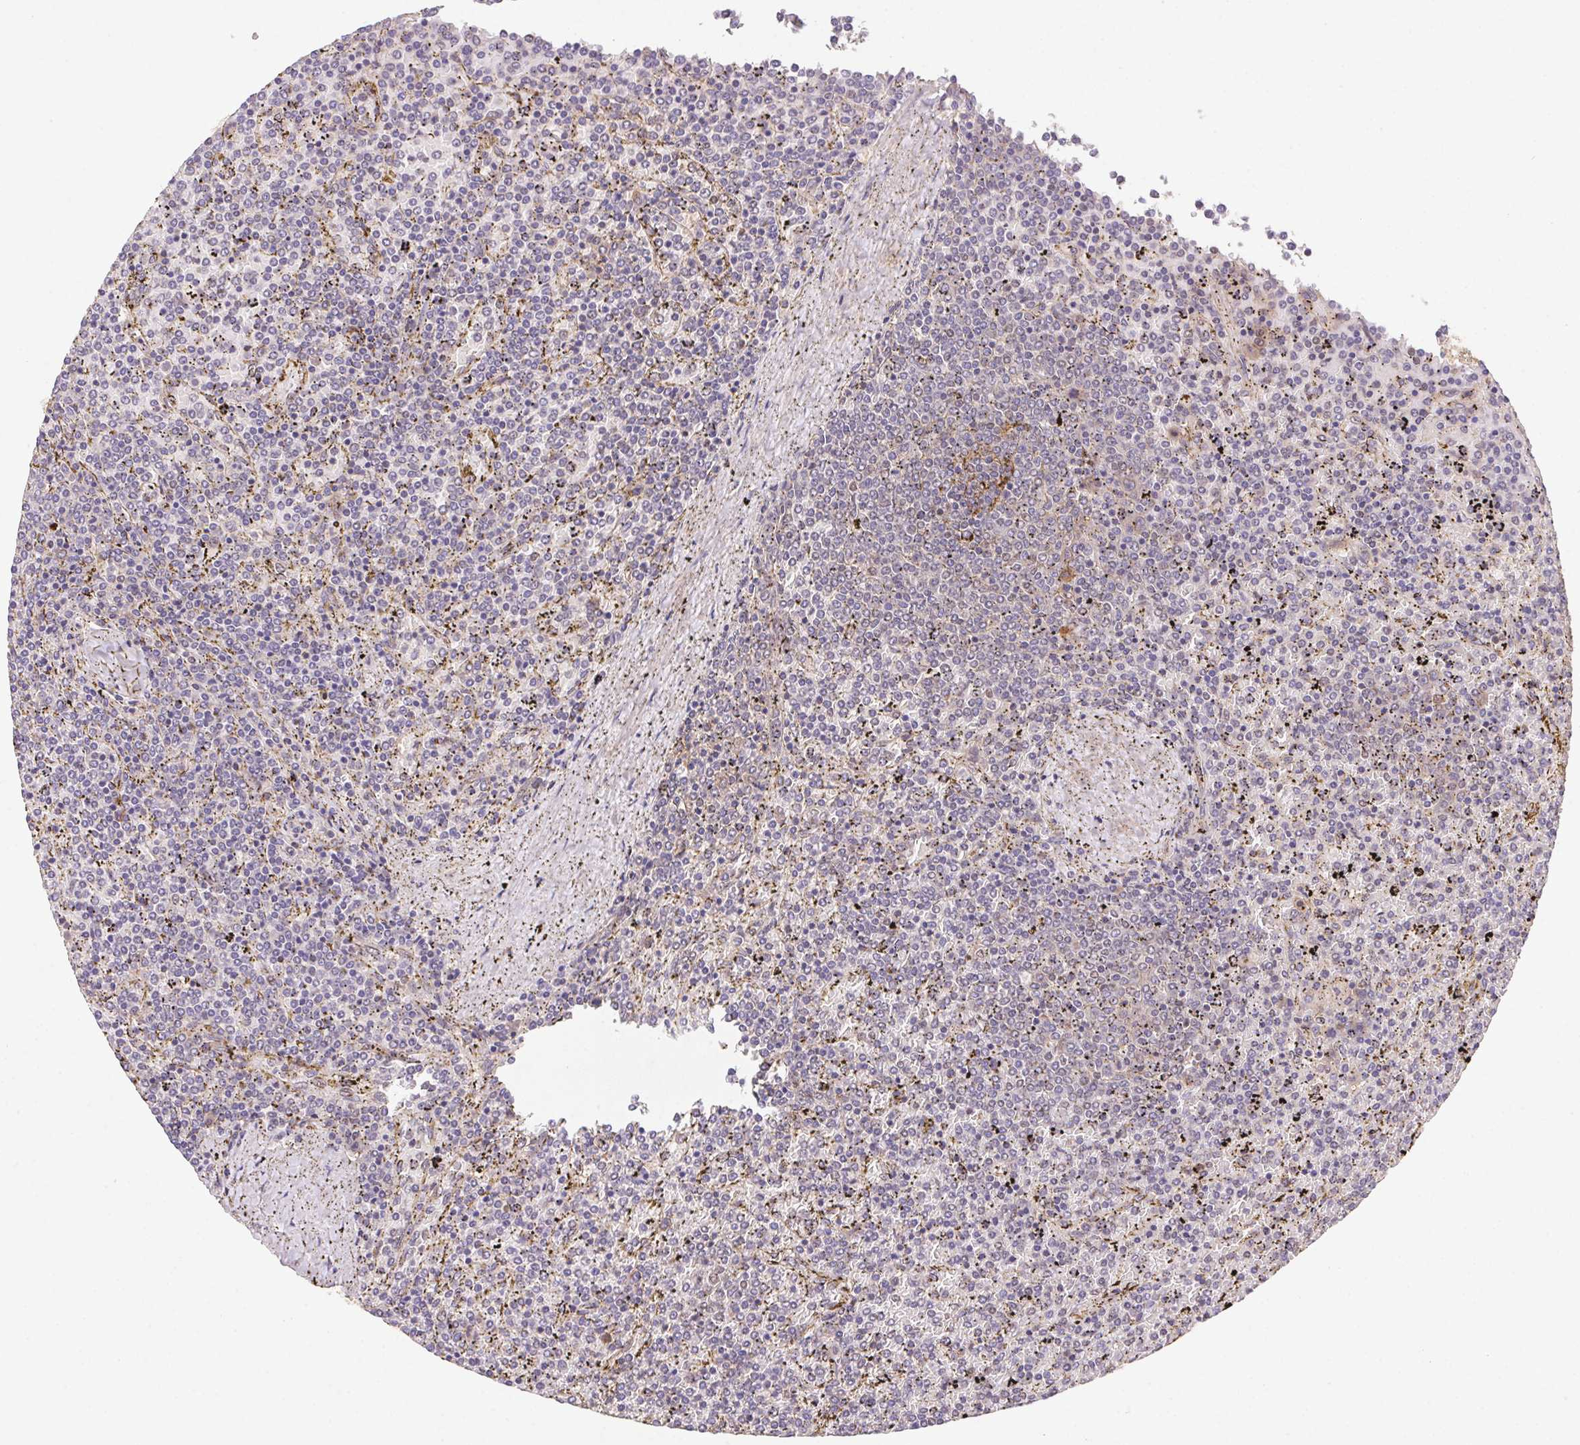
{"staining": {"intensity": "negative", "quantity": "none", "location": "none"}, "tissue": "lymphoma", "cell_type": "Tumor cells", "image_type": "cancer", "snomed": [{"axis": "morphology", "description": "Malignant lymphoma, non-Hodgkin's type, Low grade"}, {"axis": "topography", "description": "Spleen"}], "caption": "Tumor cells are negative for protein expression in human malignant lymphoma, non-Hodgkin's type (low-grade).", "gene": "SLC52A2", "patient": {"sex": "female", "age": 77}}